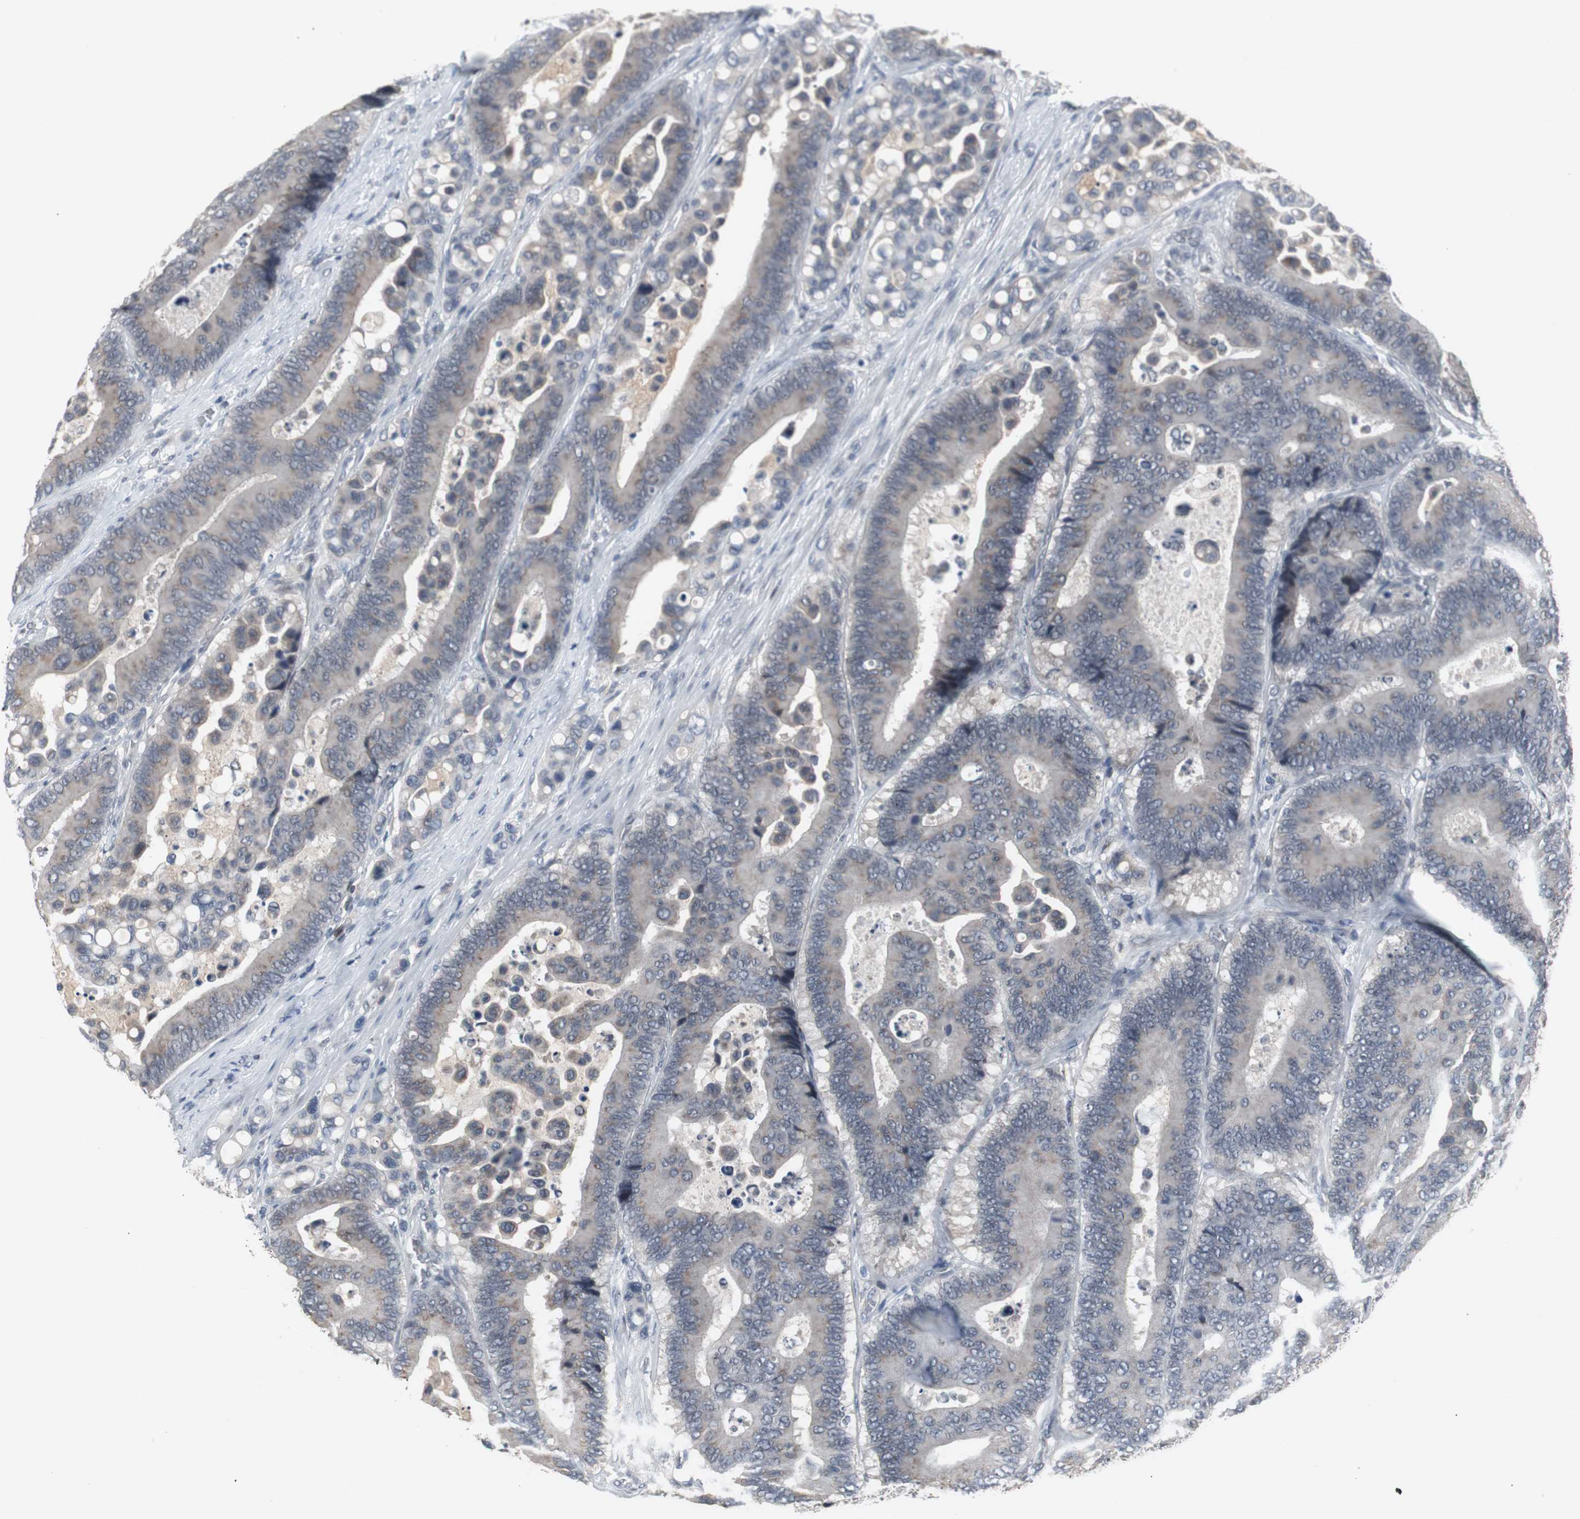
{"staining": {"intensity": "weak", "quantity": "<25%", "location": "cytoplasmic/membranous"}, "tissue": "colorectal cancer", "cell_type": "Tumor cells", "image_type": "cancer", "snomed": [{"axis": "morphology", "description": "Normal tissue, NOS"}, {"axis": "morphology", "description": "Adenocarcinoma, NOS"}, {"axis": "topography", "description": "Colon"}], "caption": "Photomicrograph shows no significant protein positivity in tumor cells of colorectal adenocarcinoma. Brightfield microscopy of immunohistochemistry (IHC) stained with DAB (brown) and hematoxylin (blue), captured at high magnification.", "gene": "ZNF396", "patient": {"sex": "male", "age": 82}}